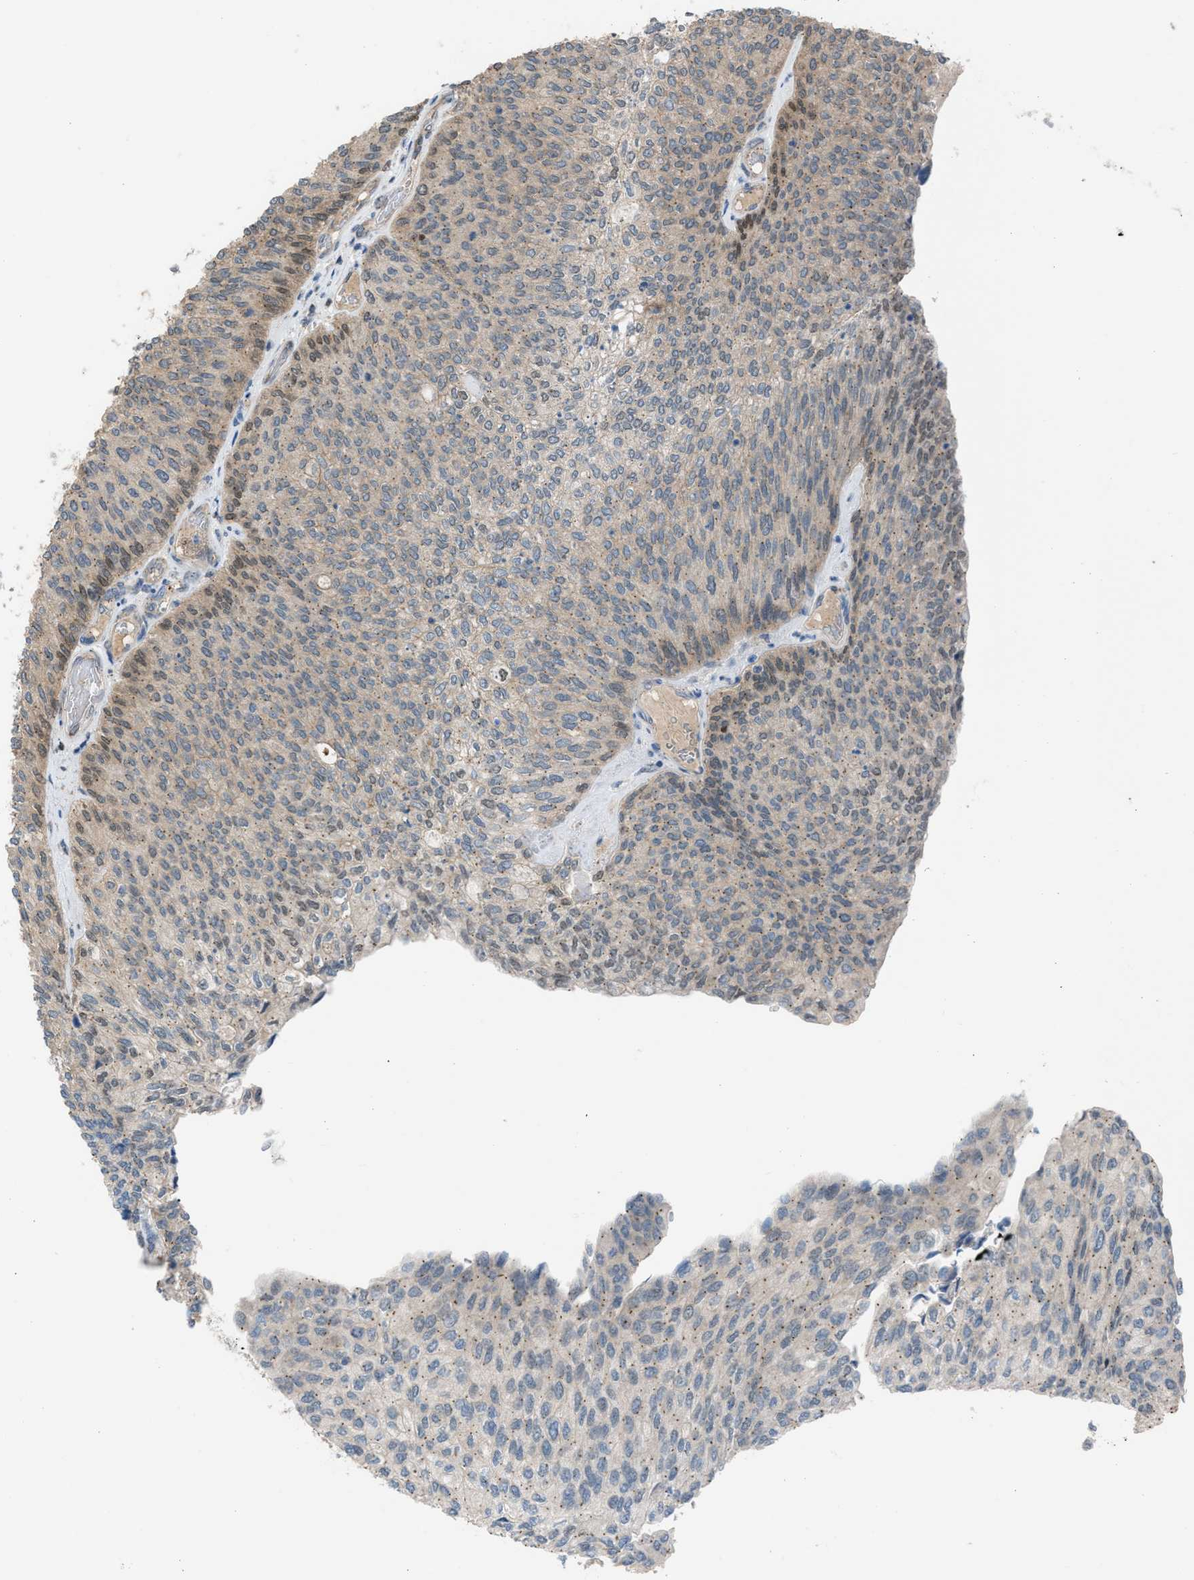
{"staining": {"intensity": "weak", "quantity": "25%-75%", "location": "cytoplasmic/membranous,nuclear"}, "tissue": "urothelial cancer", "cell_type": "Tumor cells", "image_type": "cancer", "snomed": [{"axis": "morphology", "description": "Urothelial carcinoma, Low grade"}, {"axis": "topography", "description": "Urinary bladder"}], "caption": "A brown stain highlights weak cytoplasmic/membranous and nuclear staining of a protein in human urothelial cancer tumor cells.", "gene": "CRTC1", "patient": {"sex": "female", "age": 79}}